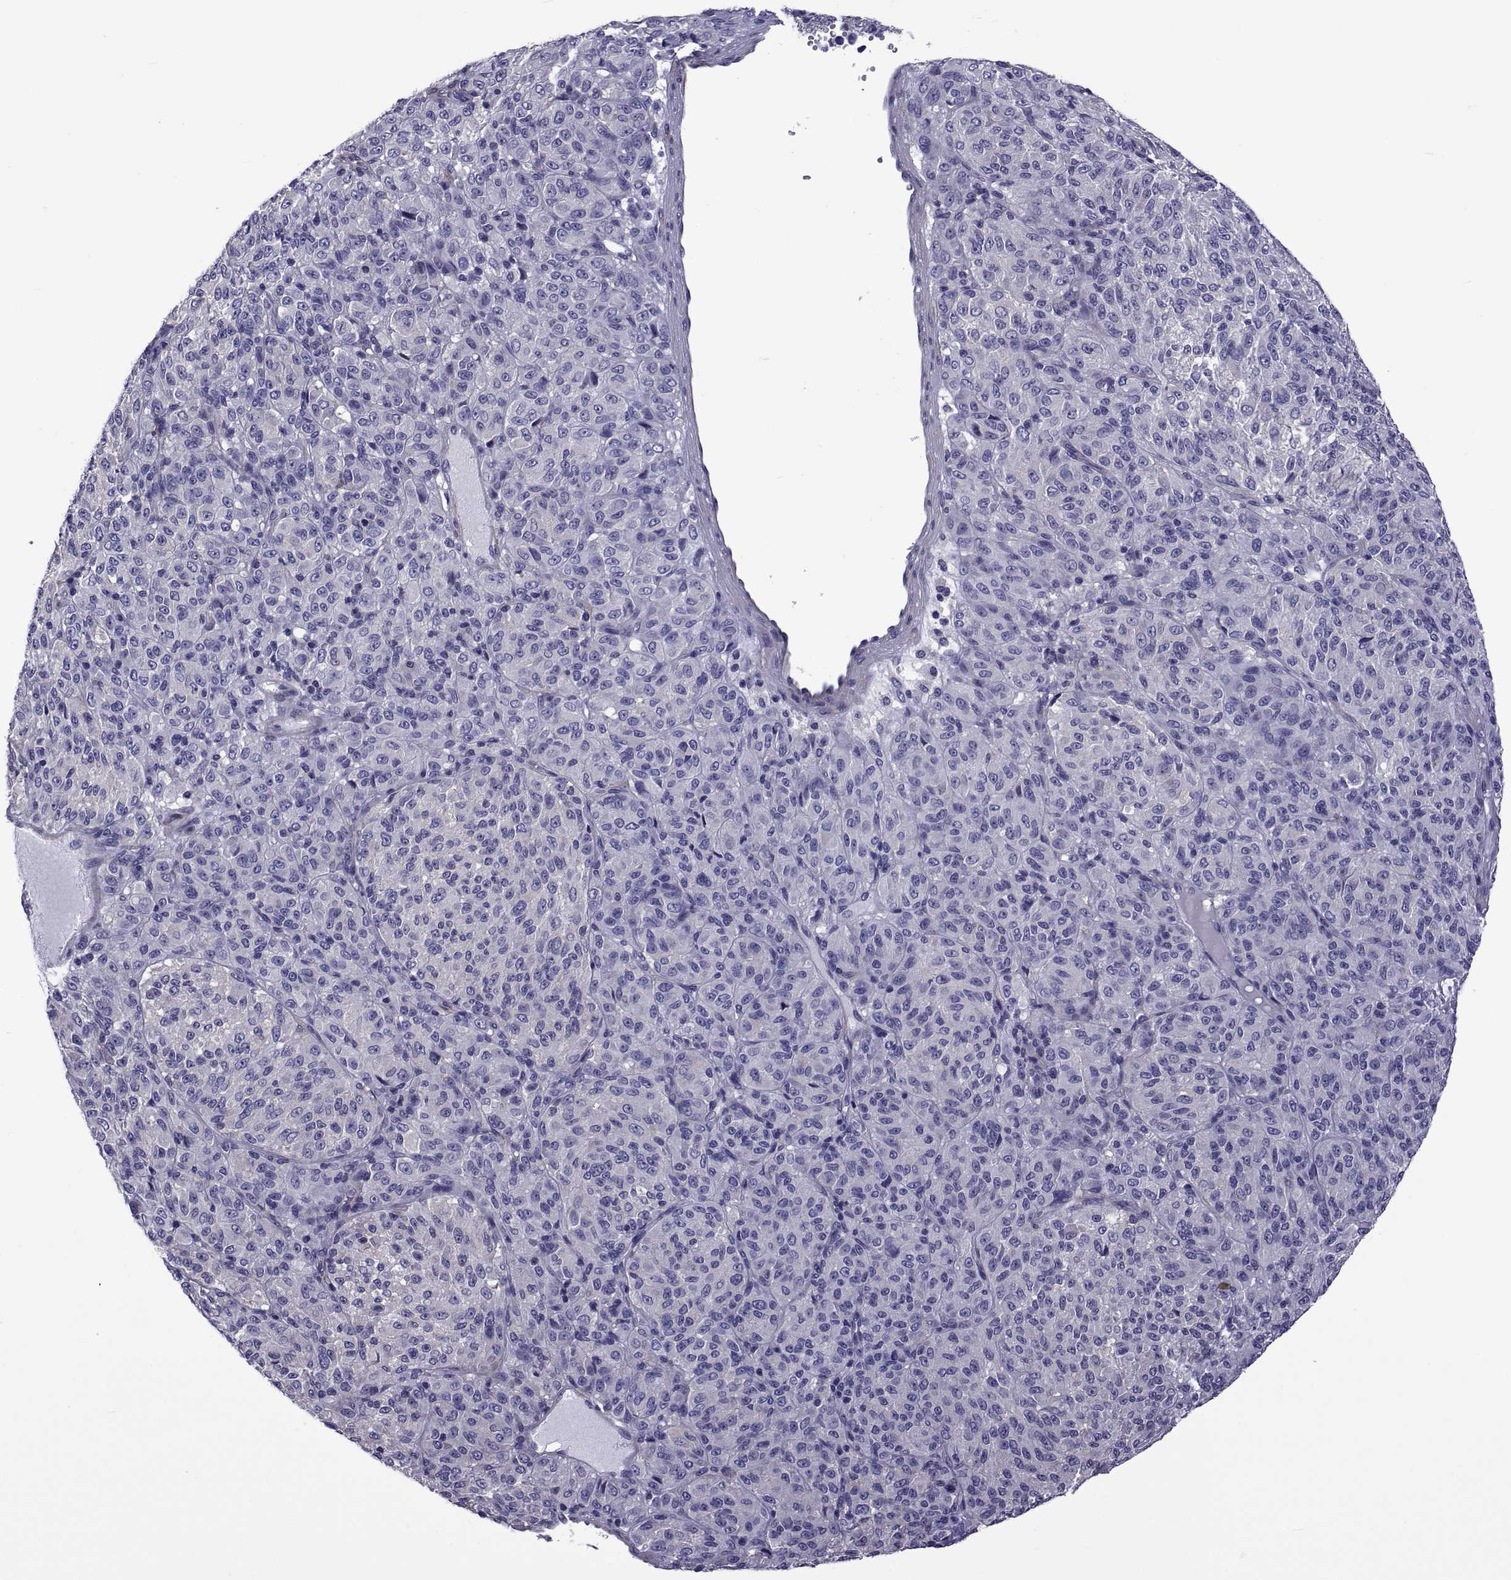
{"staining": {"intensity": "negative", "quantity": "none", "location": "none"}, "tissue": "melanoma", "cell_type": "Tumor cells", "image_type": "cancer", "snomed": [{"axis": "morphology", "description": "Malignant melanoma, Metastatic site"}, {"axis": "topography", "description": "Brain"}], "caption": "High magnification brightfield microscopy of malignant melanoma (metastatic site) stained with DAB (3,3'-diaminobenzidine) (brown) and counterstained with hematoxylin (blue): tumor cells show no significant positivity. (Brightfield microscopy of DAB immunohistochemistry at high magnification).", "gene": "TMC3", "patient": {"sex": "female", "age": 56}}